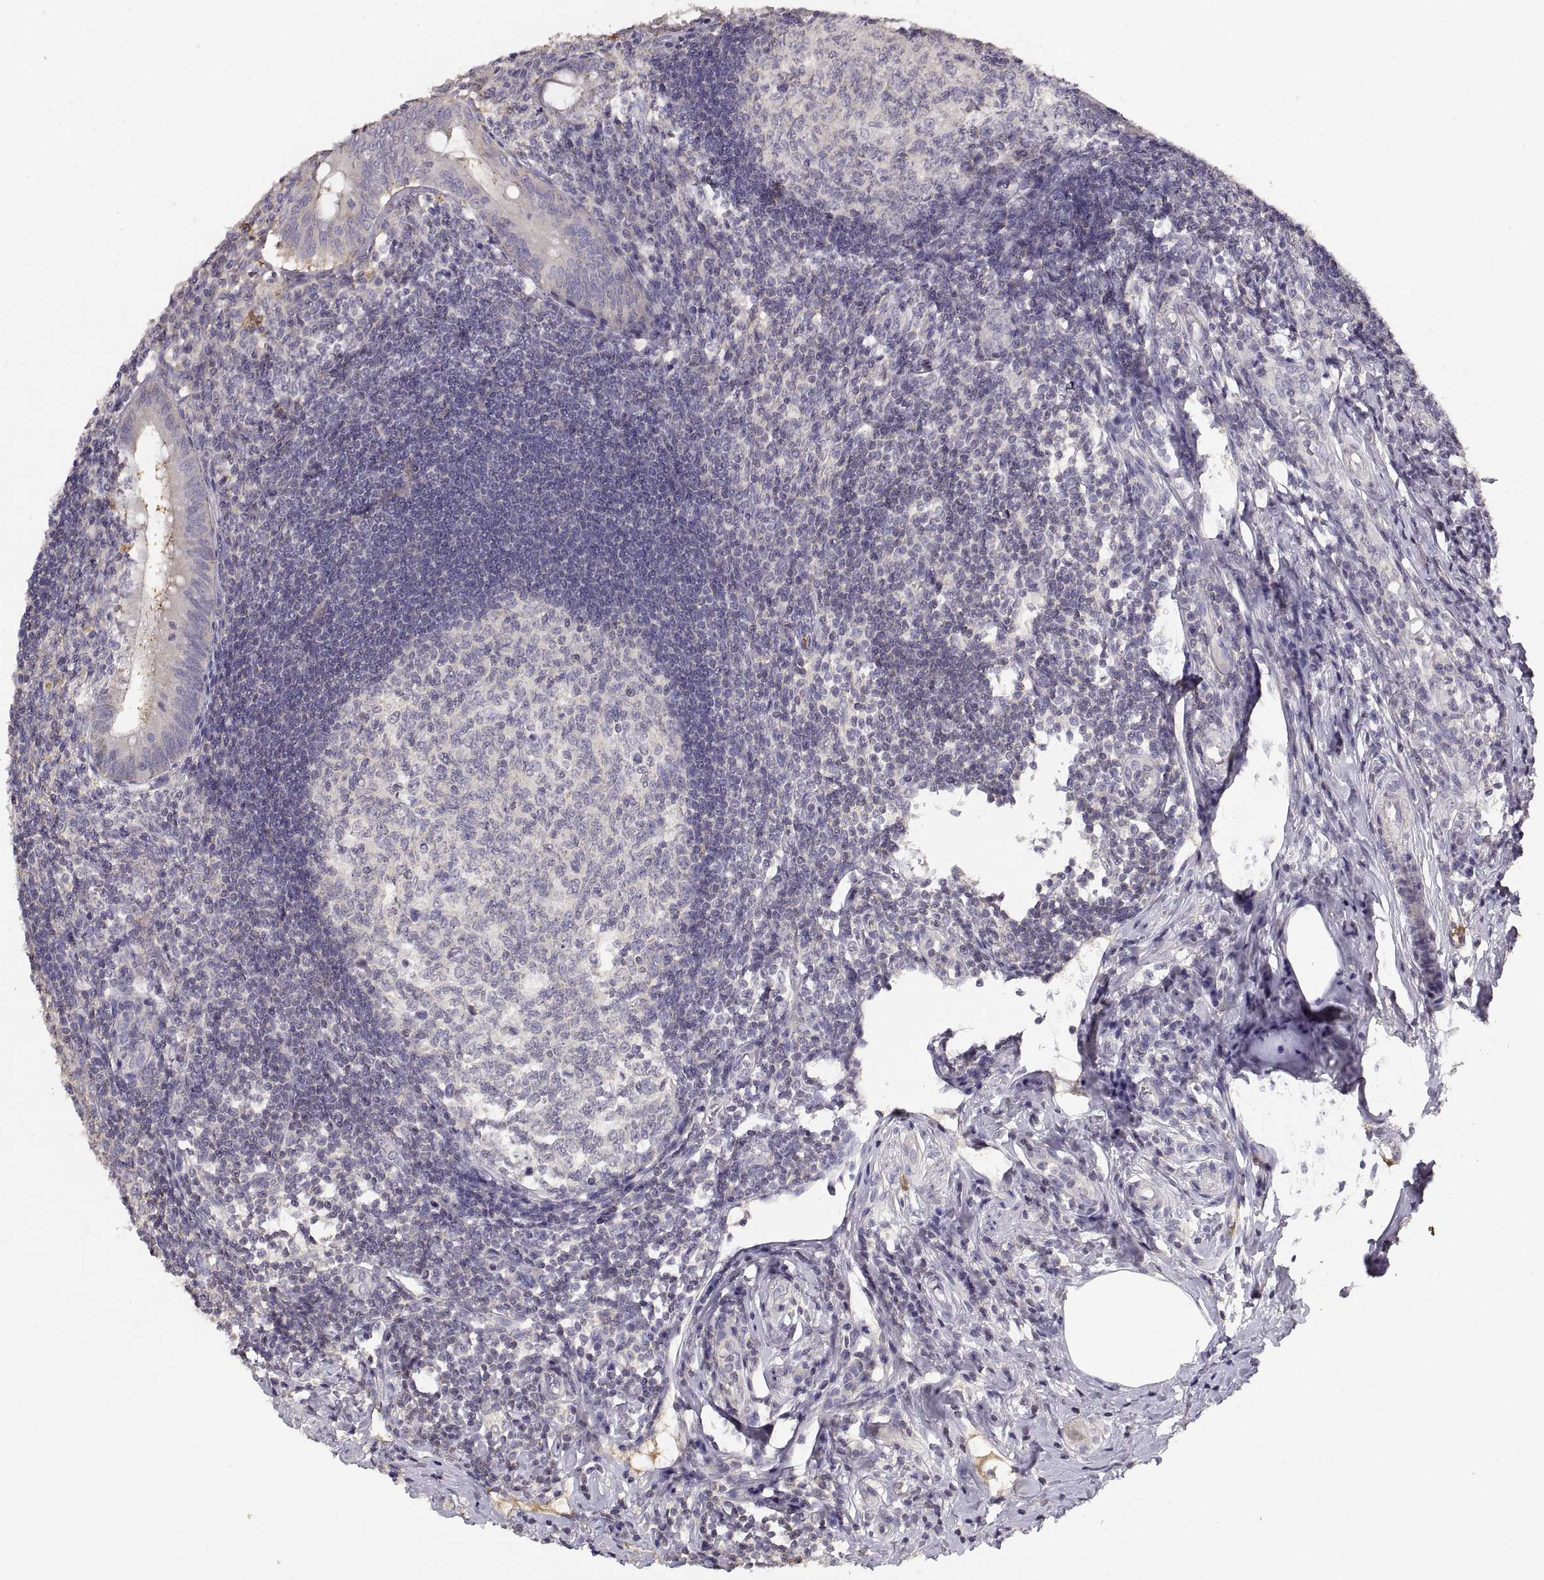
{"staining": {"intensity": "weak", "quantity": "25%-75%", "location": "cytoplasmic/membranous"}, "tissue": "appendix", "cell_type": "Glandular cells", "image_type": "normal", "snomed": [{"axis": "morphology", "description": "Normal tissue, NOS"}, {"axis": "morphology", "description": "Inflammation, NOS"}, {"axis": "topography", "description": "Appendix"}], "caption": "This image demonstrates IHC staining of benign appendix, with low weak cytoplasmic/membranous positivity in about 25%-75% of glandular cells.", "gene": "NMNAT2", "patient": {"sex": "male", "age": 16}}